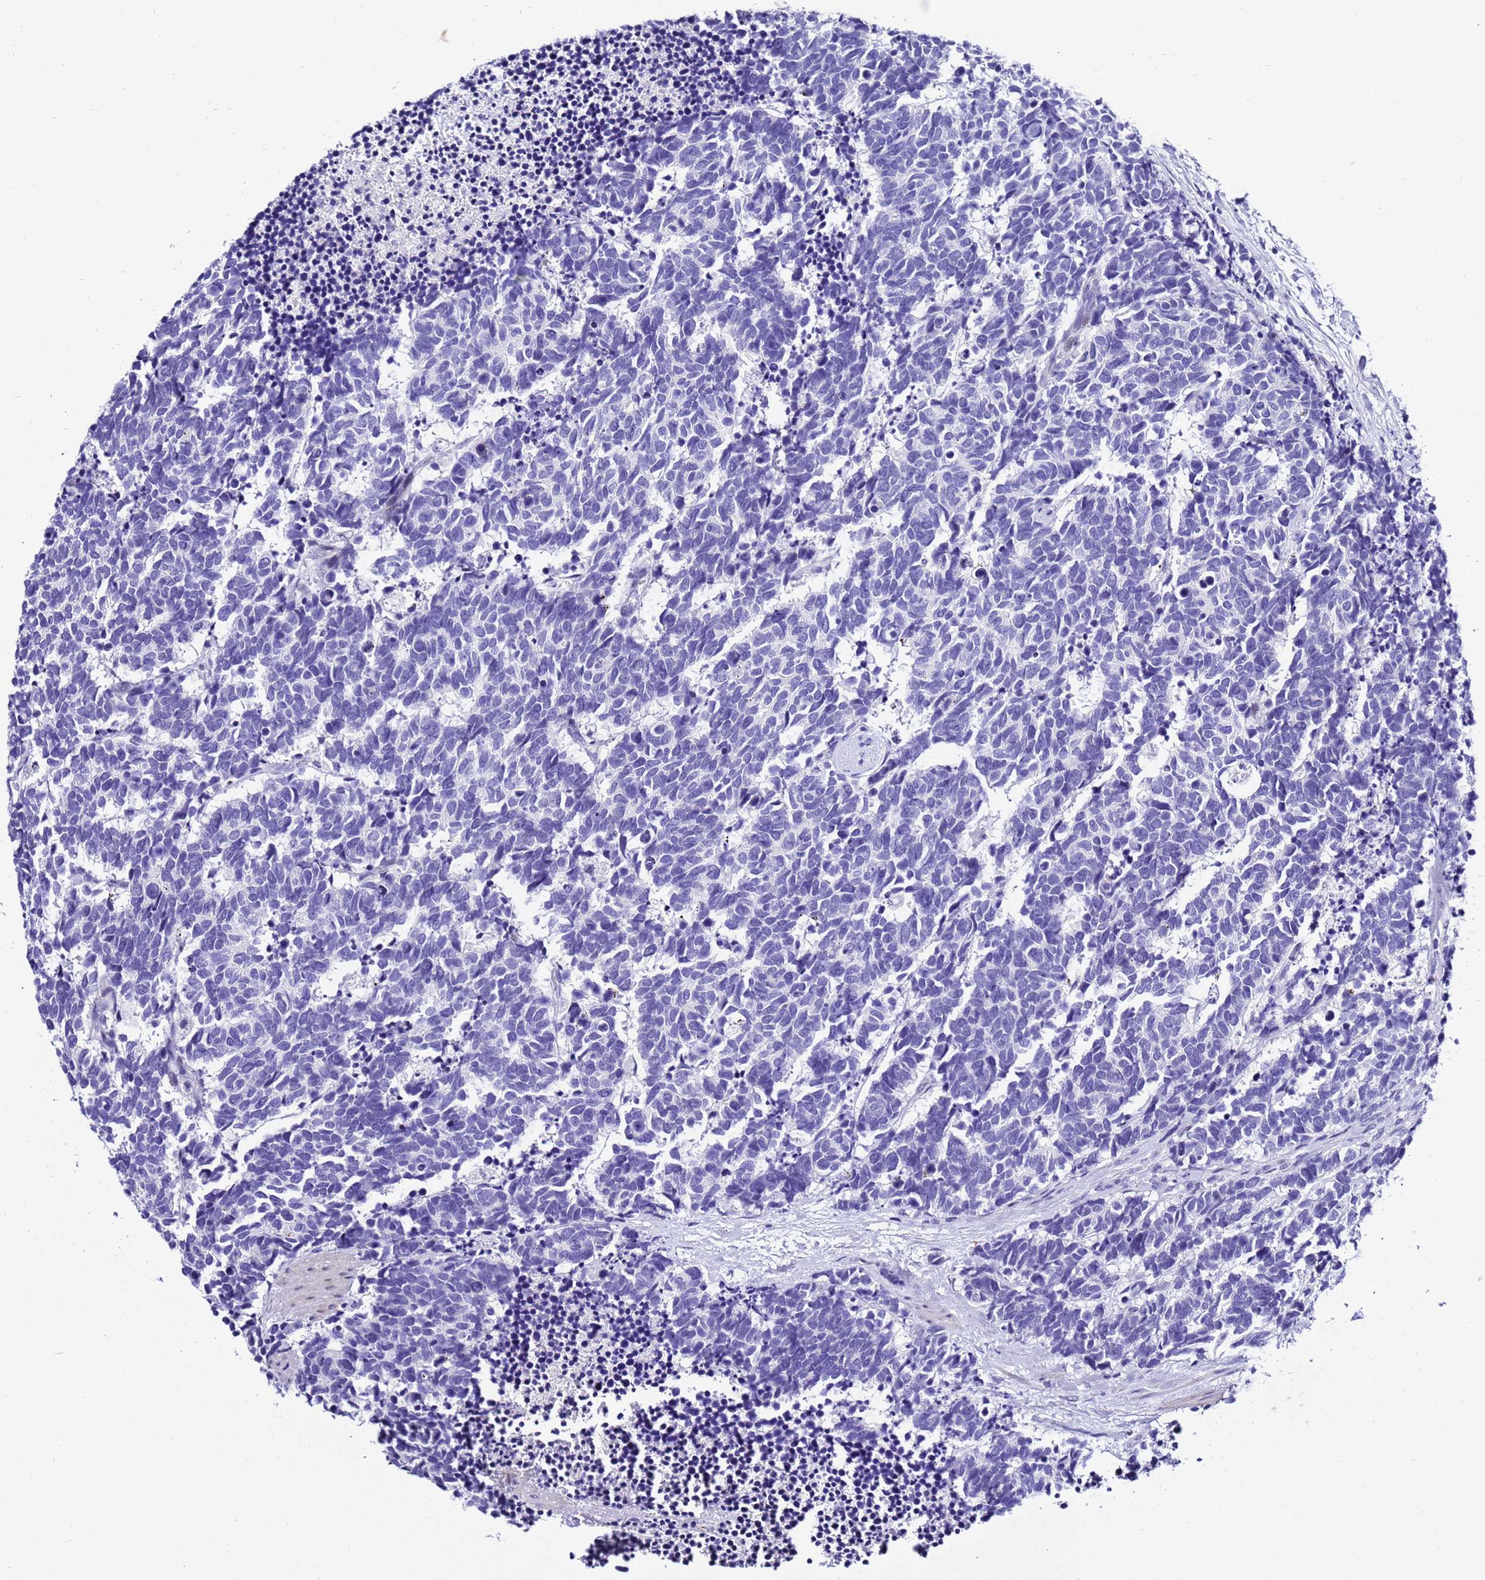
{"staining": {"intensity": "negative", "quantity": "none", "location": "none"}, "tissue": "carcinoid", "cell_type": "Tumor cells", "image_type": "cancer", "snomed": [{"axis": "morphology", "description": "Carcinoma, NOS"}, {"axis": "morphology", "description": "Carcinoid, malignant, NOS"}, {"axis": "topography", "description": "Prostate"}], "caption": "Immunohistochemistry micrograph of human carcinoid (malignant) stained for a protein (brown), which reveals no positivity in tumor cells.", "gene": "ZNF417", "patient": {"sex": "male", "age": 57}}